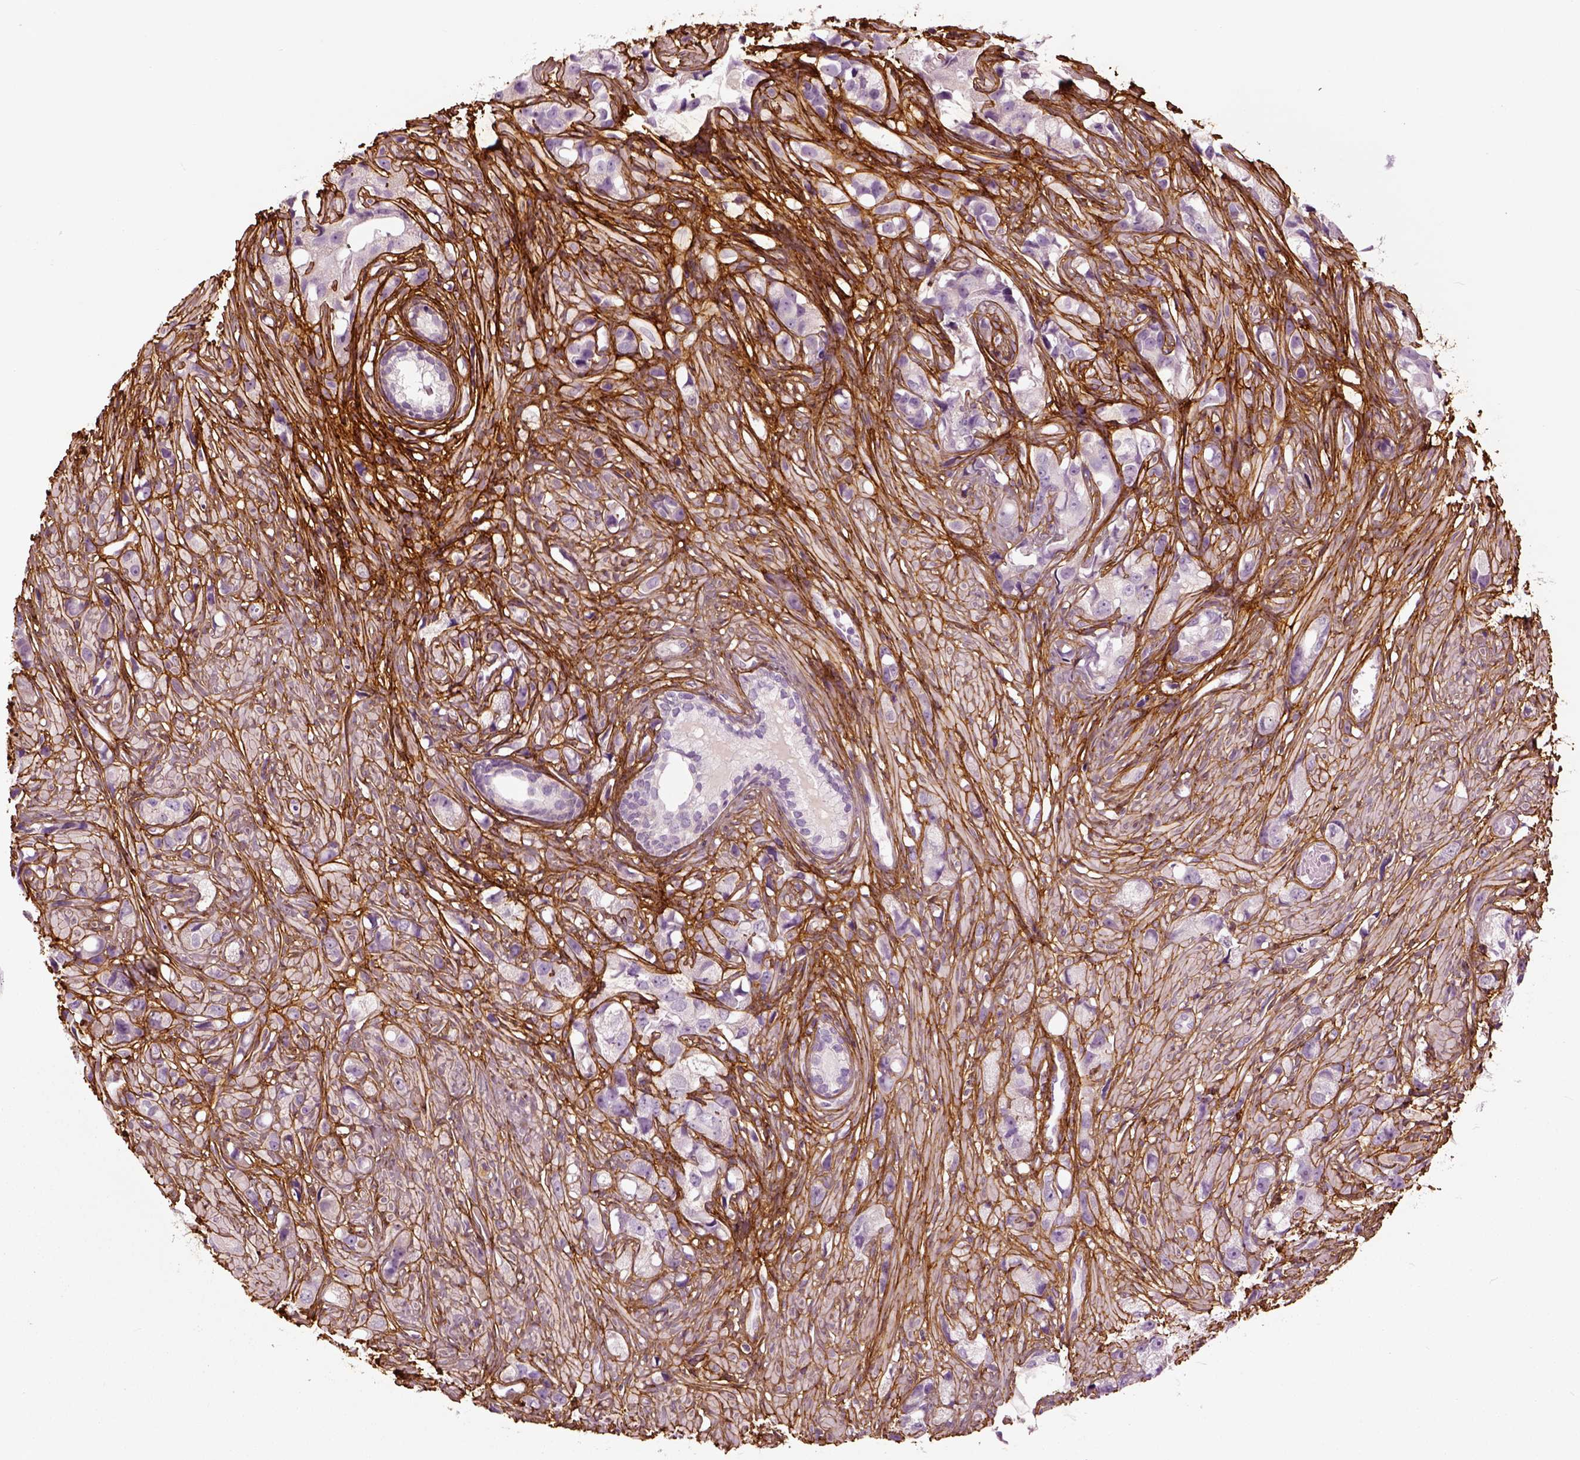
{"staining": {"intensity": "negative", "quantity": "none", "location": "none"}, "tissue": "prostate cancer", "cell_type": "Tumor cells", "image_type": "cancer", "snomed": [{"axis": "morphology", "description": "Adenocarcinoma, High grade"}, {"axis": "topography", "description": "Prostate"}], "caption": "Photomicrograph shows no protein staining in tumor cells of adenocarcinoma (high-grade) (prostate) tissue.", "gene": "COL6A2", "patient": {"sex": "male", "age": 75}}